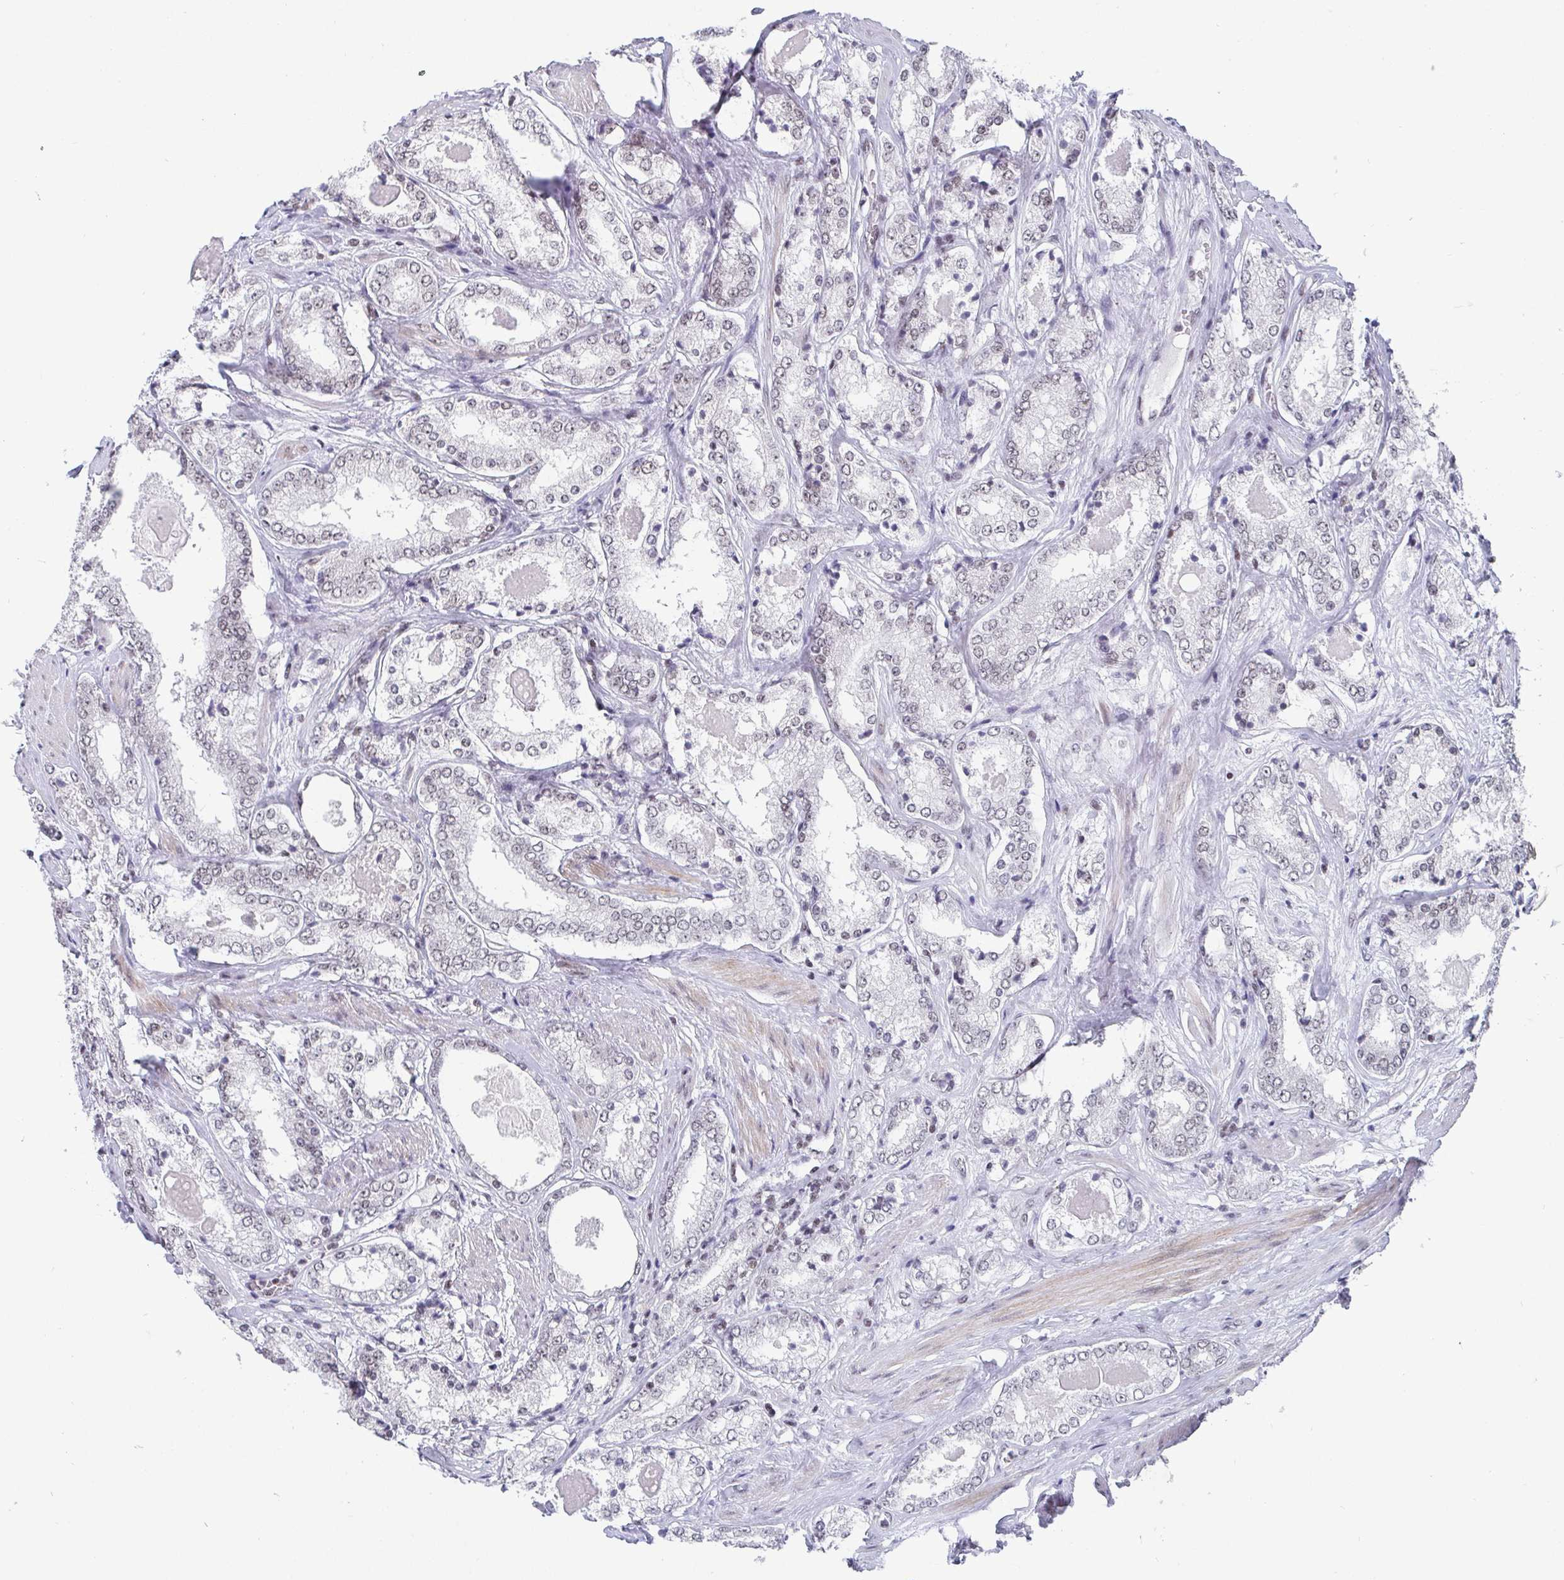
{"staining": {"intensity": "weak", "quantity": "25%-75%", "location": "nuclear"}, "tissue": "prostate cancer", "cell_type": "Tumor cells", "image_type": "cancer", "snomed": [{"axis": "morphology", "description": "Adenocarcinoma, NOS"}, {"axis": "morphology", "description": "Adenocarcinoma, Low grade"}, {"axis": "topography", "description": "Prostate"}], "caption": "Protein staining displays weak nuclear staining in approximately 25%-75% of tumor cells in prostate cancer. The protein of interest is stained brown, and the nuclei are stained in blue (DAB IHC with brightfield microscopy, high magnification).", "gene": "CTCF", "patient": {"sex": "male", "age": 68}}